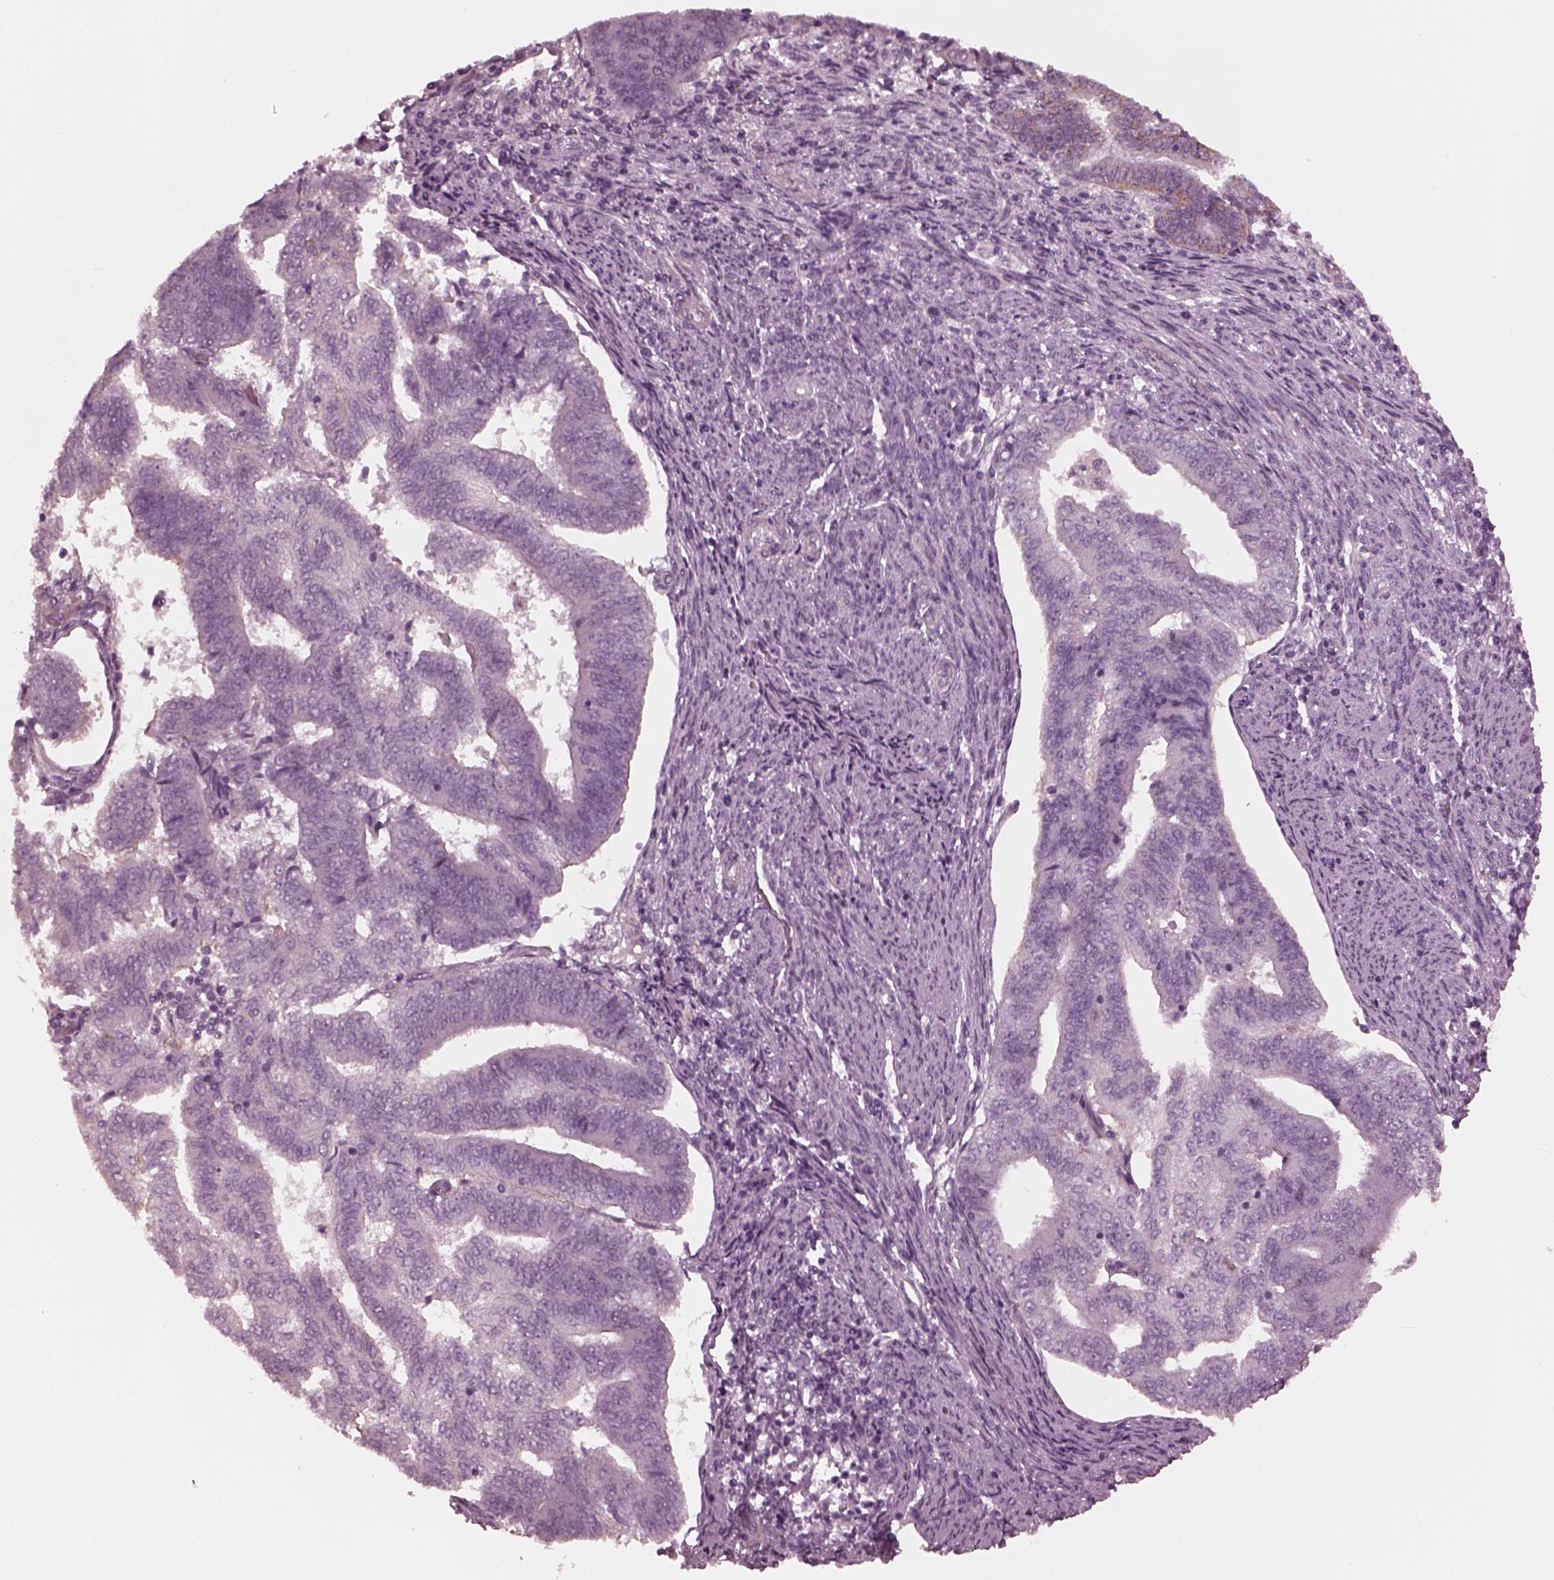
{"staining": {"intensity": "negative", "quantity": "none", "location": "none"}, "tissue": "endometrial cancer", "cell_type": "Tumor cells", "image_type": "cancer", "snomed": [{"axis": "morphology", "description": "Adenocarcinoma, NOS"}, {"axis": "topography", "description": "Endometrium"}], "caption": "The histopathology image shows no staining of tumor cells in endometrial cancer.", "gene": "KIF6", "patient": {"sex": "female", "age": 65}}